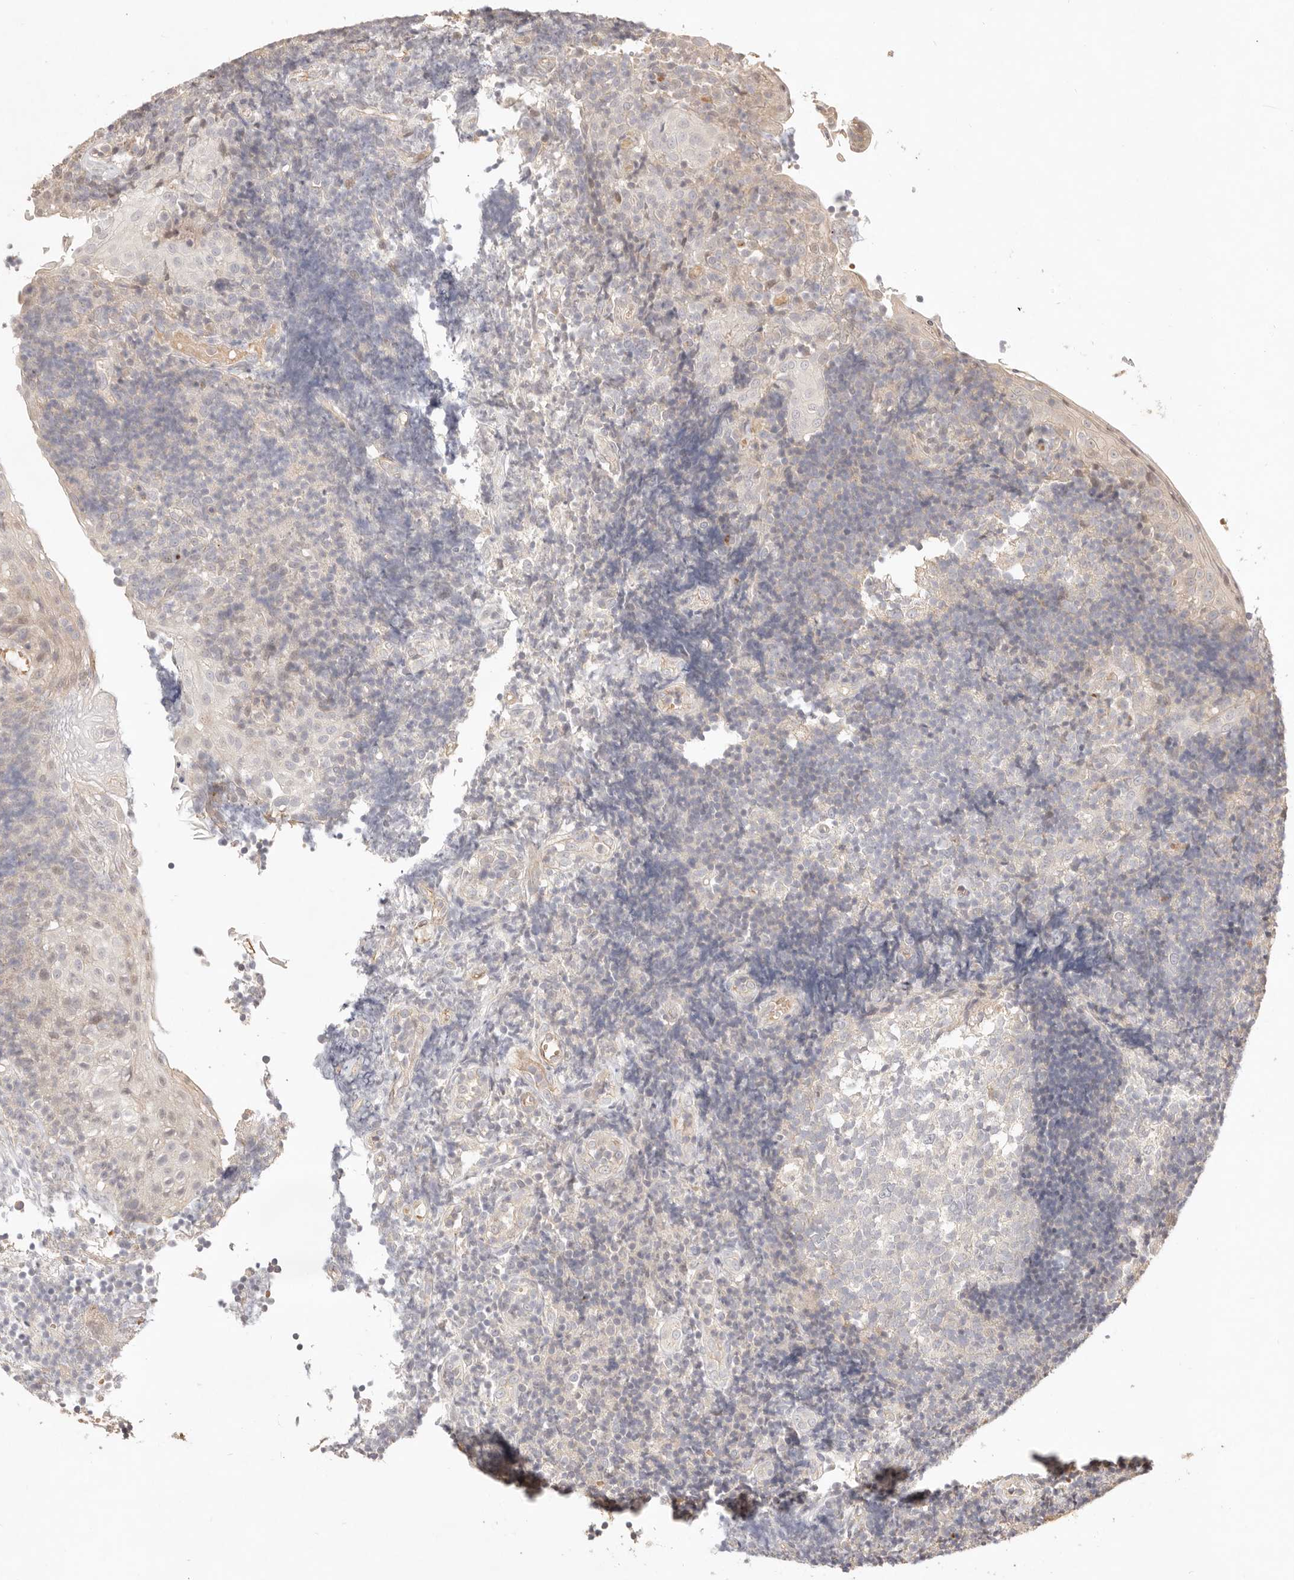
{"staining": {"intensity": "negative", "quantity": "none", "location": "none"}, "tissue": "tonsil", "cell_type": "Germinal center cells", "image_type": "normal", "snomed": [{"axis": "morphology", "description": "Normal tissue, NOS"}, {"axis": "topography", "description": "Tonsil"}], "caption": "The histopathology image reveals no significant staining in germinal center cells of tonsil.", "gene": "MEP1A", "patient": {"sex": "female", "age": 40}}